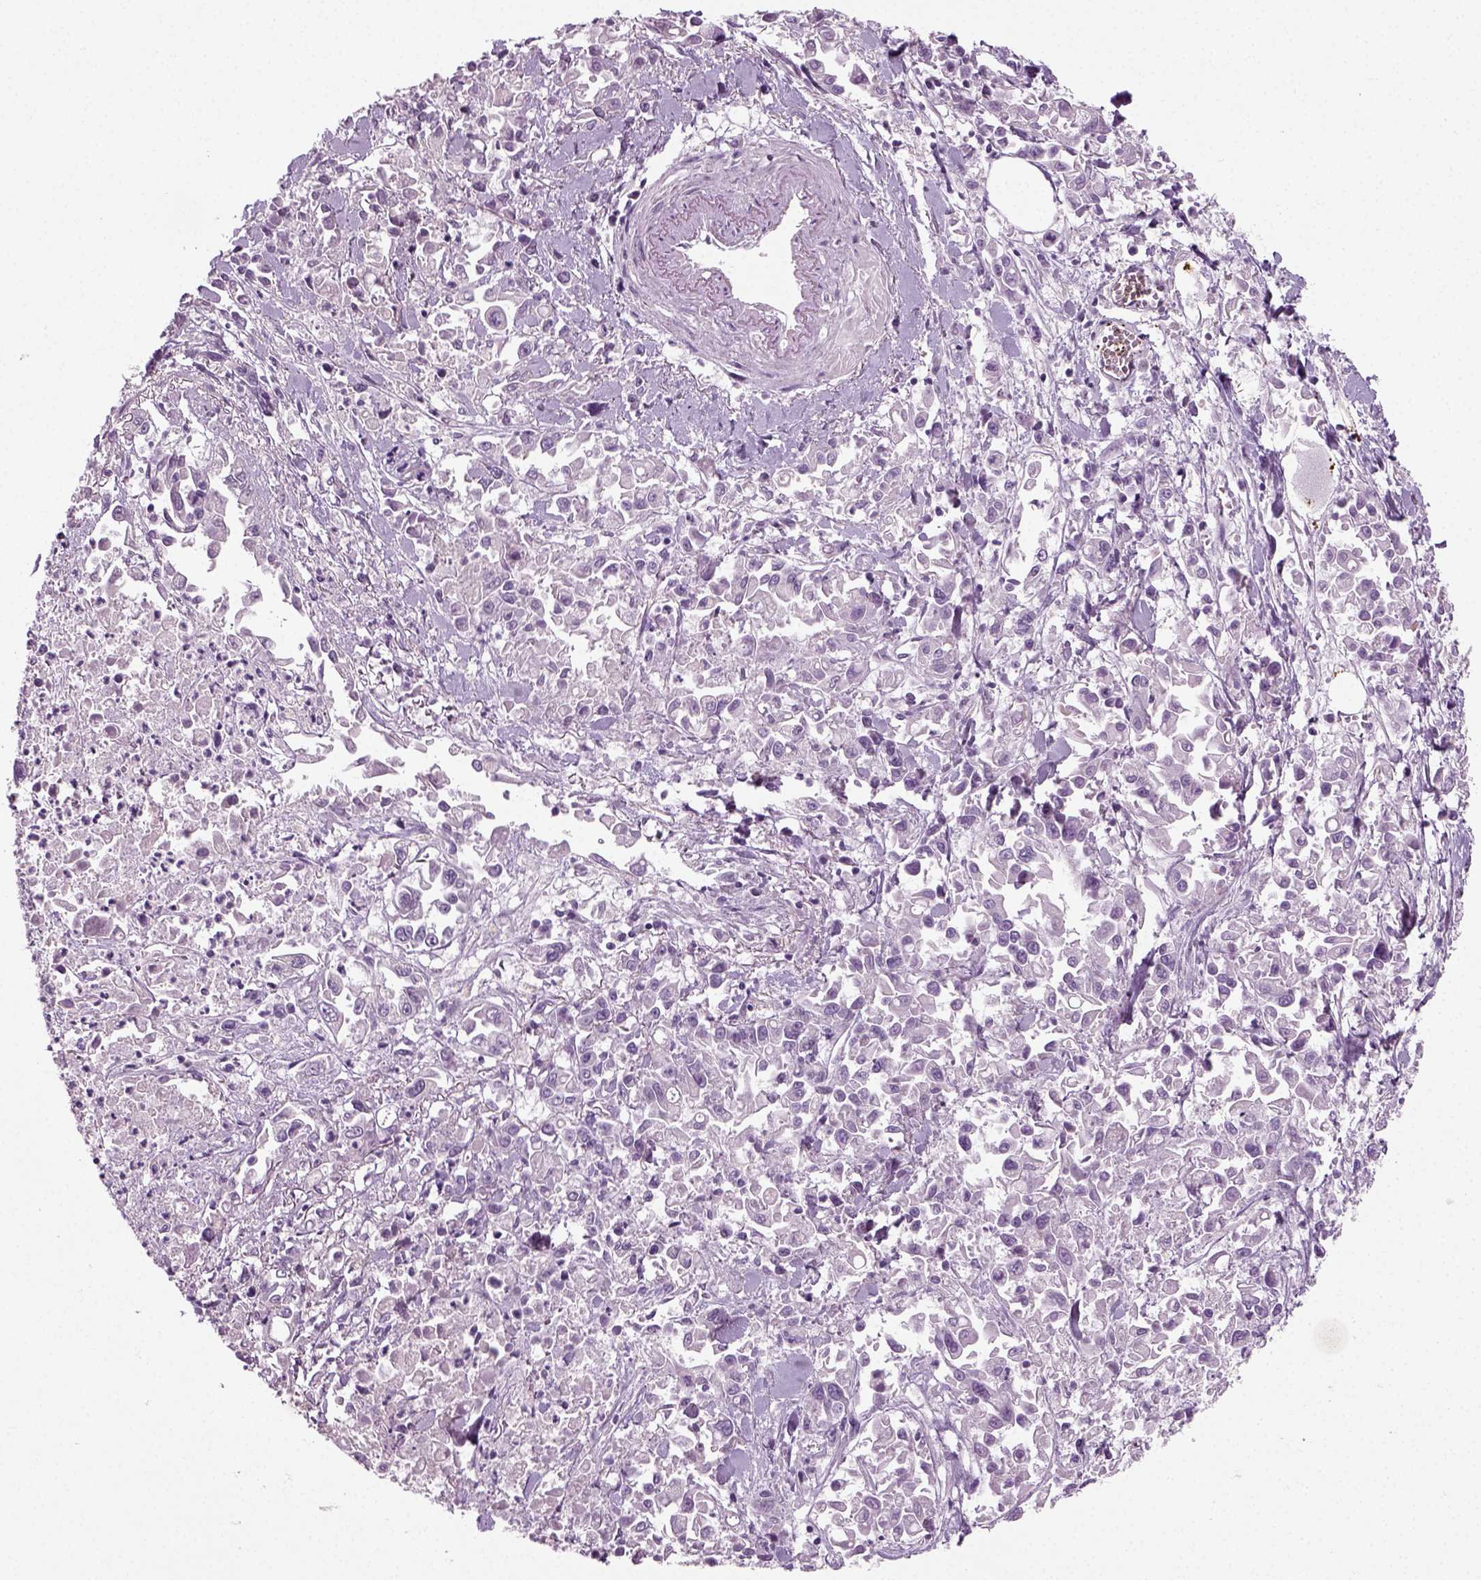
{"staining": {"intensity": "negative", "quantity": "none", "location": "none"}, "tissue": "pancreatic cancer", "cell_type": "Tumor cells", "image_type": "cancer", "snomed": [{"axis": "morphology", "description": "Adenocarcinoma, NOS"}, {"axis": "topography", "description": "Pancreas"}], "caption": "Protein analysis of pancreatic cancer (adenocarcinoma) displays no significant positivity in tumor cells.", "gene": "SYNGAP1", "patient": {"sex": "female", "age": 83}}